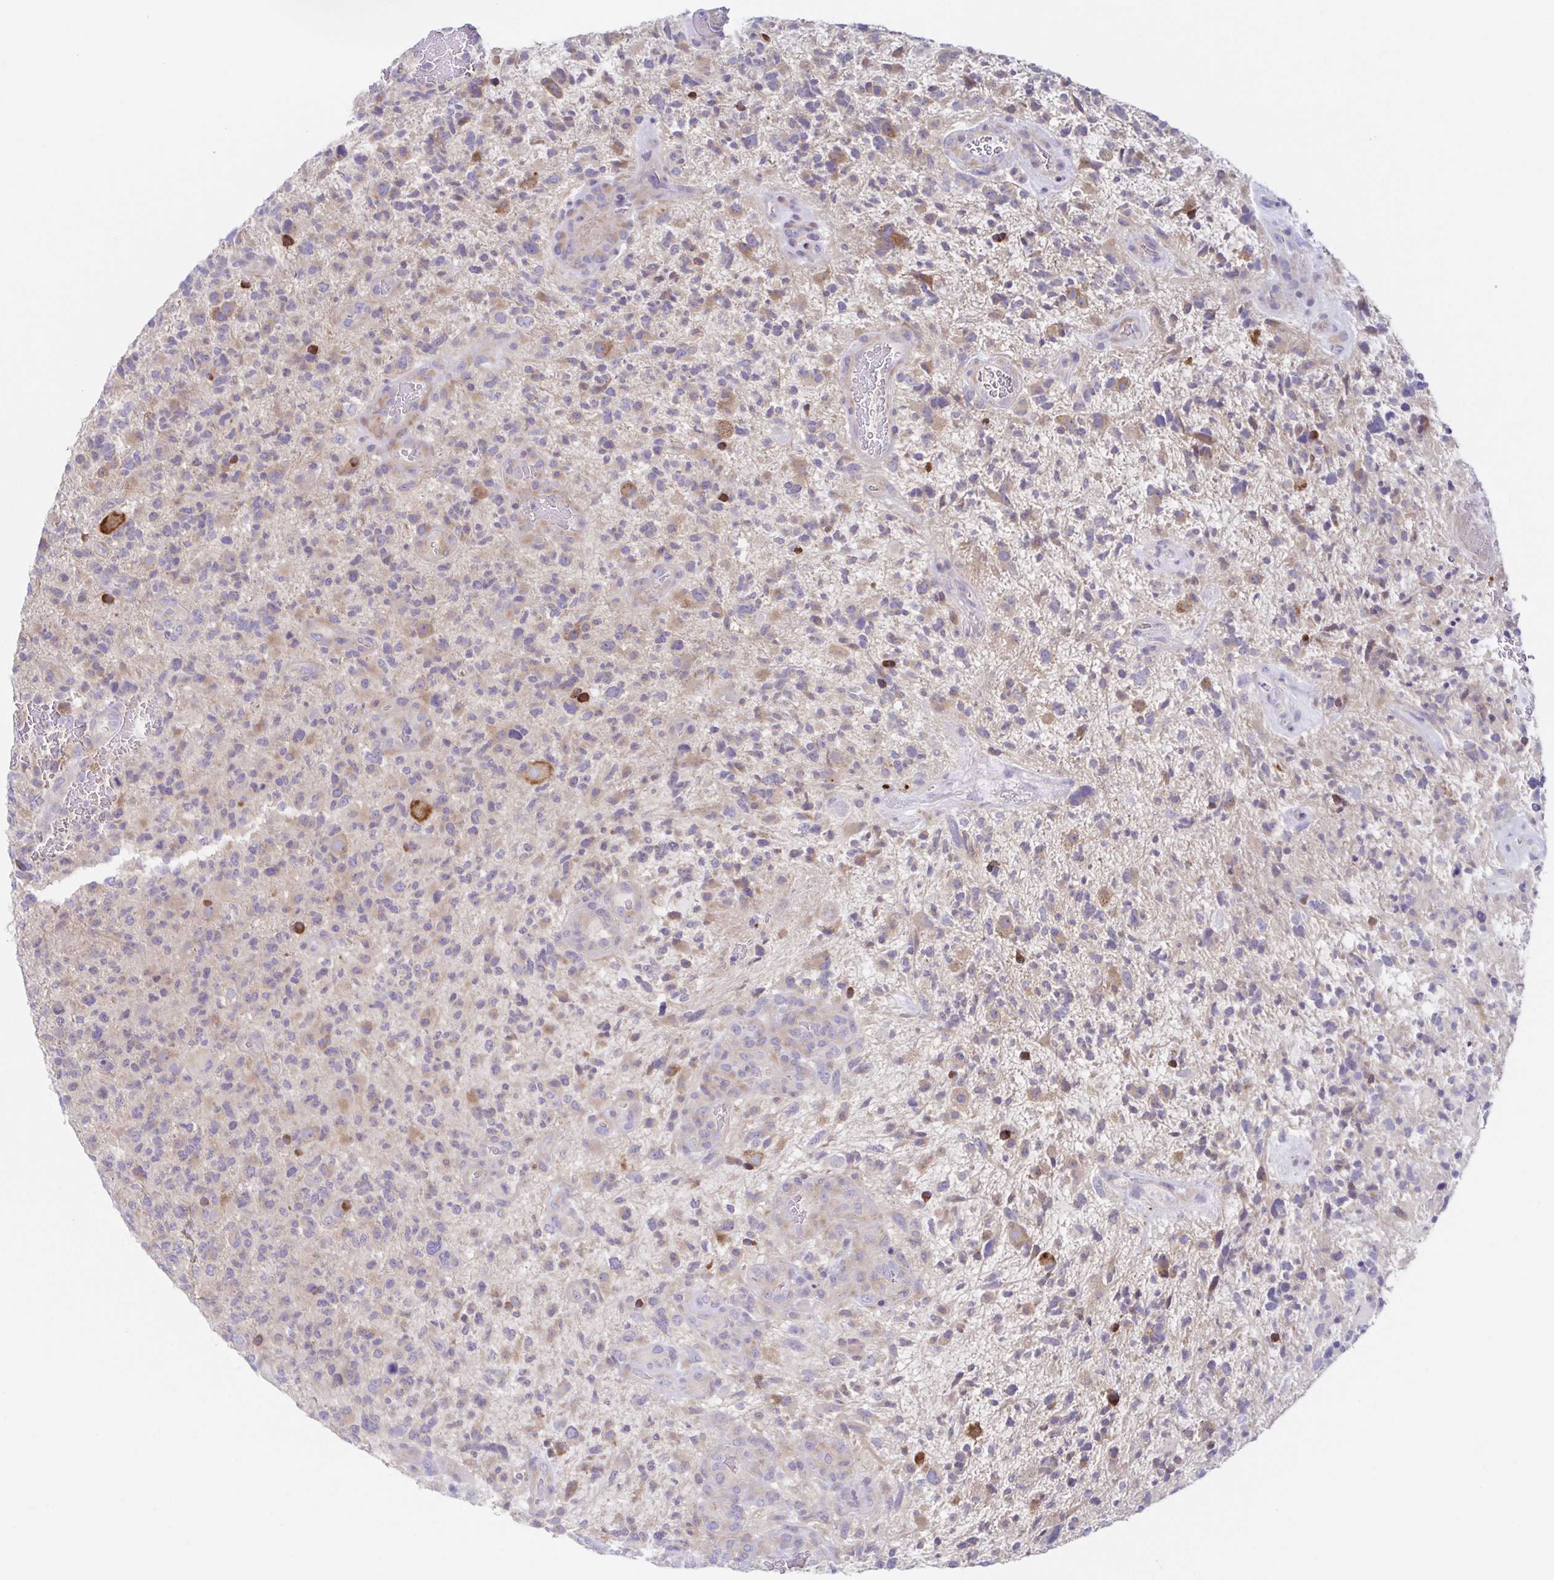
{"staining": {"intensity": "negative", "quantity": "none", "location": "none"}, "tissue": "glioma", "cell_type": "Tumor cells", "image_type": "cancer", "snomed": [{"axis": "morphology", "description": "Glioma, malignant, High grade"}, {"axis": "topography", "description": "Brain"}], "caption": "Image shows no significant protein positivity in tumor cells of glioma.", "gene": "HTR2A", "patient": {"sex": "female", "age": 71}}